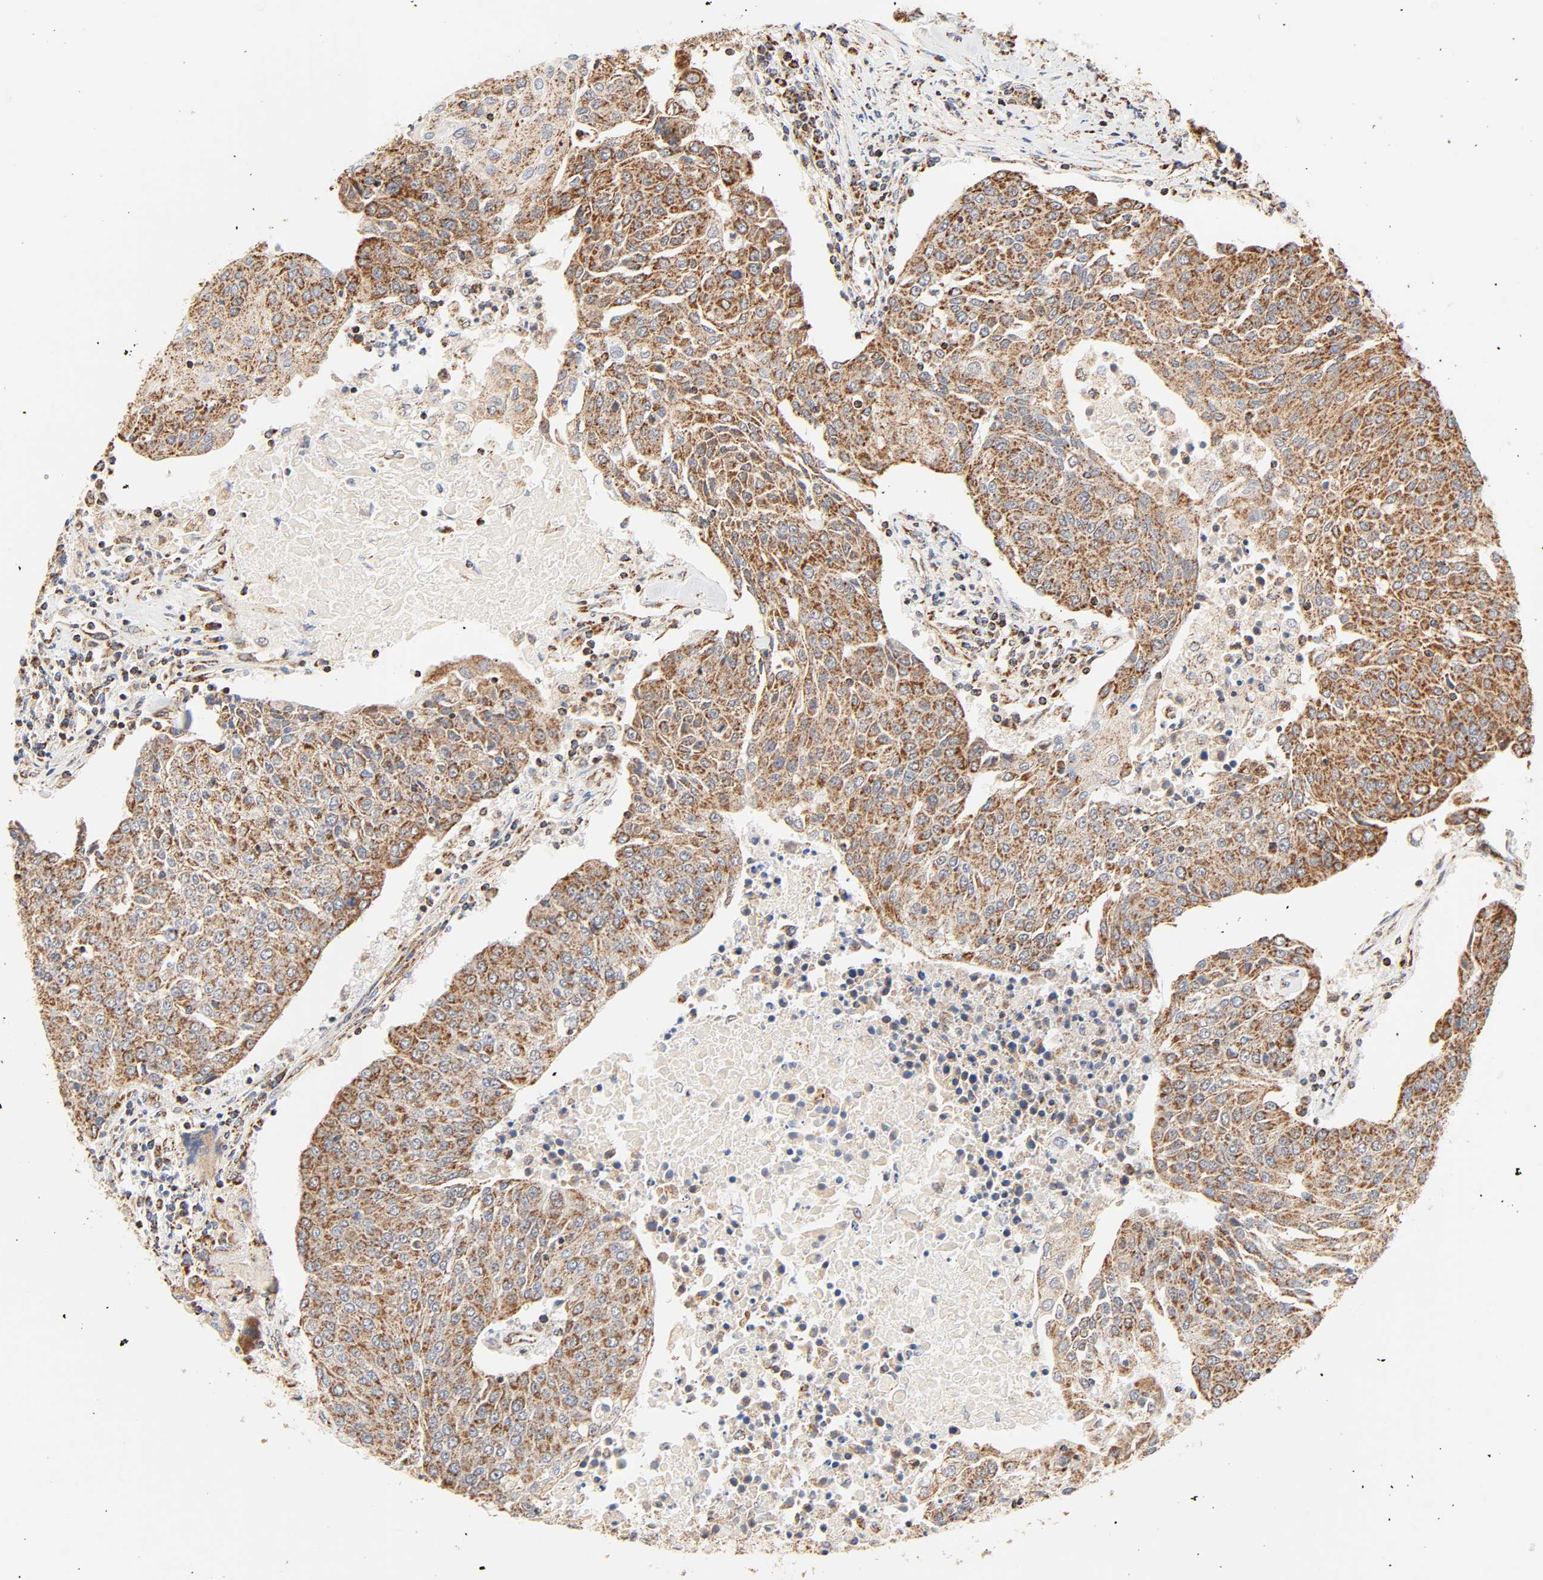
{"staining": {"intensity": "moderate", "quantity": ">75%", "location": "cytoplasmic/membranous"}, "tissue": "urothelial cancer", "cell_type": "Tumor cells", "image_type": "cancer", "snomed": [{"axis": "morphology", "description": "Urothelial carcinoma, High grade"}, {"axis": "topography", "description": "Urinary bladder"}], "caption": "A medium amount of moderate cytoplasmic/membranous expression is seen in about >75% of tumor cells in urothelial cancer tissue. Immunohistochemistry stains the protein in brown and the nuclei are stained blue.", "gene": "ZMAT5", "patient": {"sex": "female", "age": 85}}